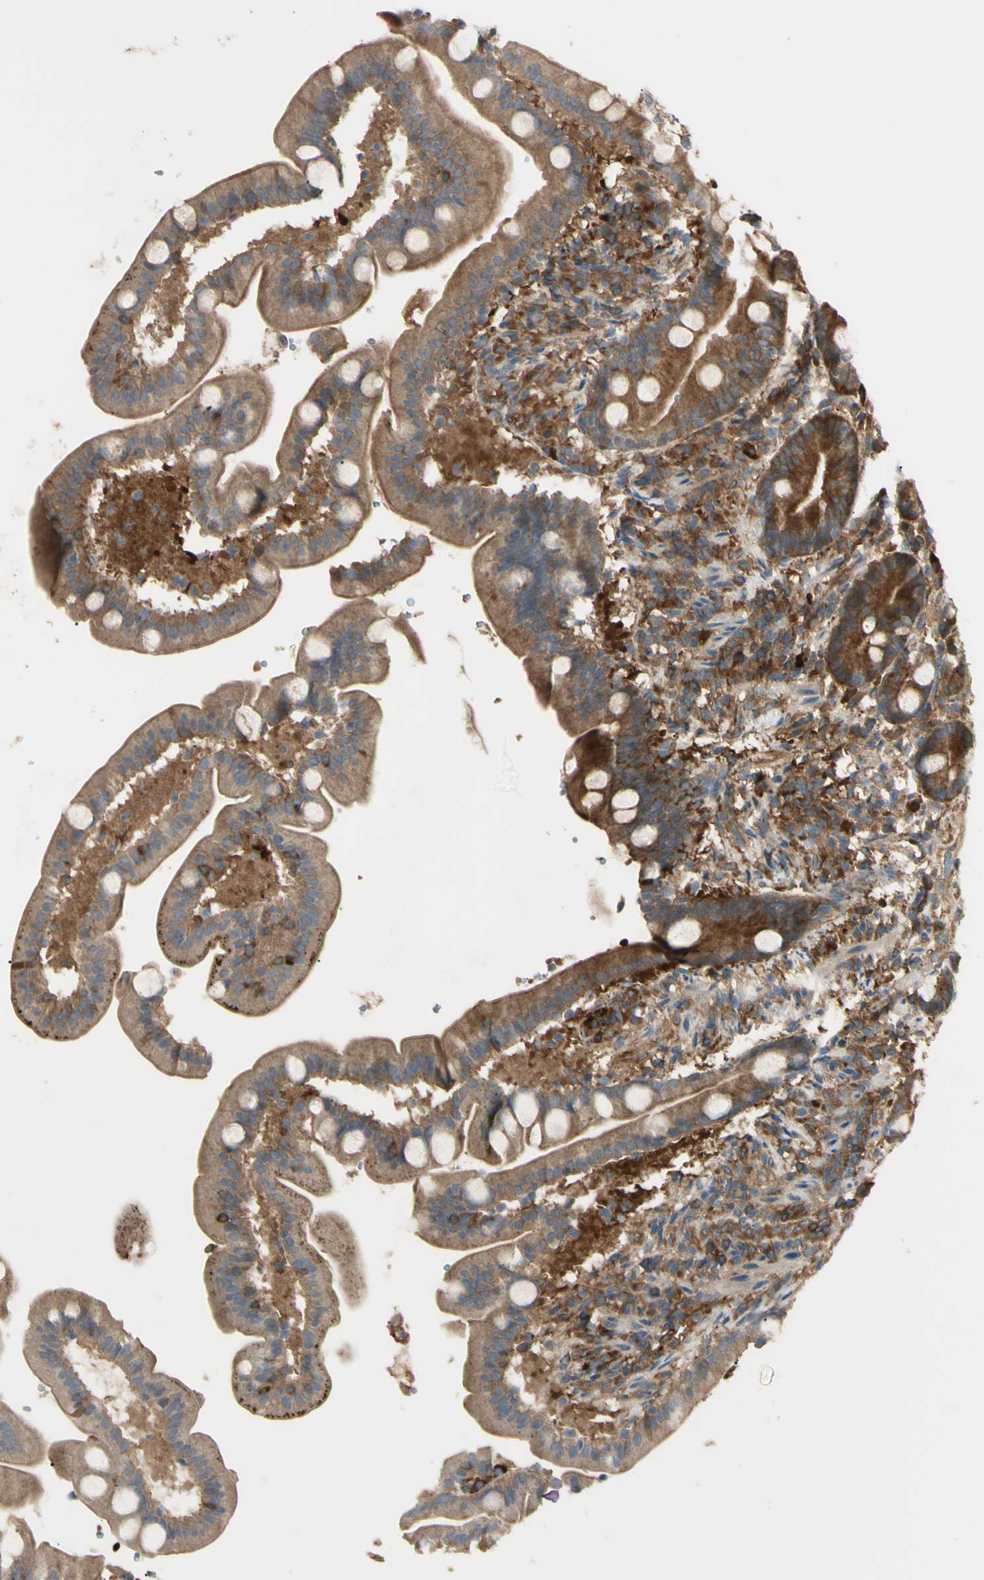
{"staining": {"intensity": "moderate", "quantity": ">75%", "location": "cytoplasmic/membranous"}, "tissue": "duodenum", "cell_type": "Glandular cells", "image_type": "normal", "snomed": [{"axis": "morphology", "description": "Normal tissue, NOS"}, {"axis": "topography", "description": "Duodenum"}], "caption": "Immunohistochemistry (IHC) micrograph of benign duodenum: human duodenum stained using immunohistochemistry (IHC) displays medium levels of moderate protein expression localized specifically in the cytoplasmic/membranous of glandular cells, appearing as a cytoplasmic/membranous brown color.", "gene": "PTPN12", "patient": {"sex": "male", "age": 54}}